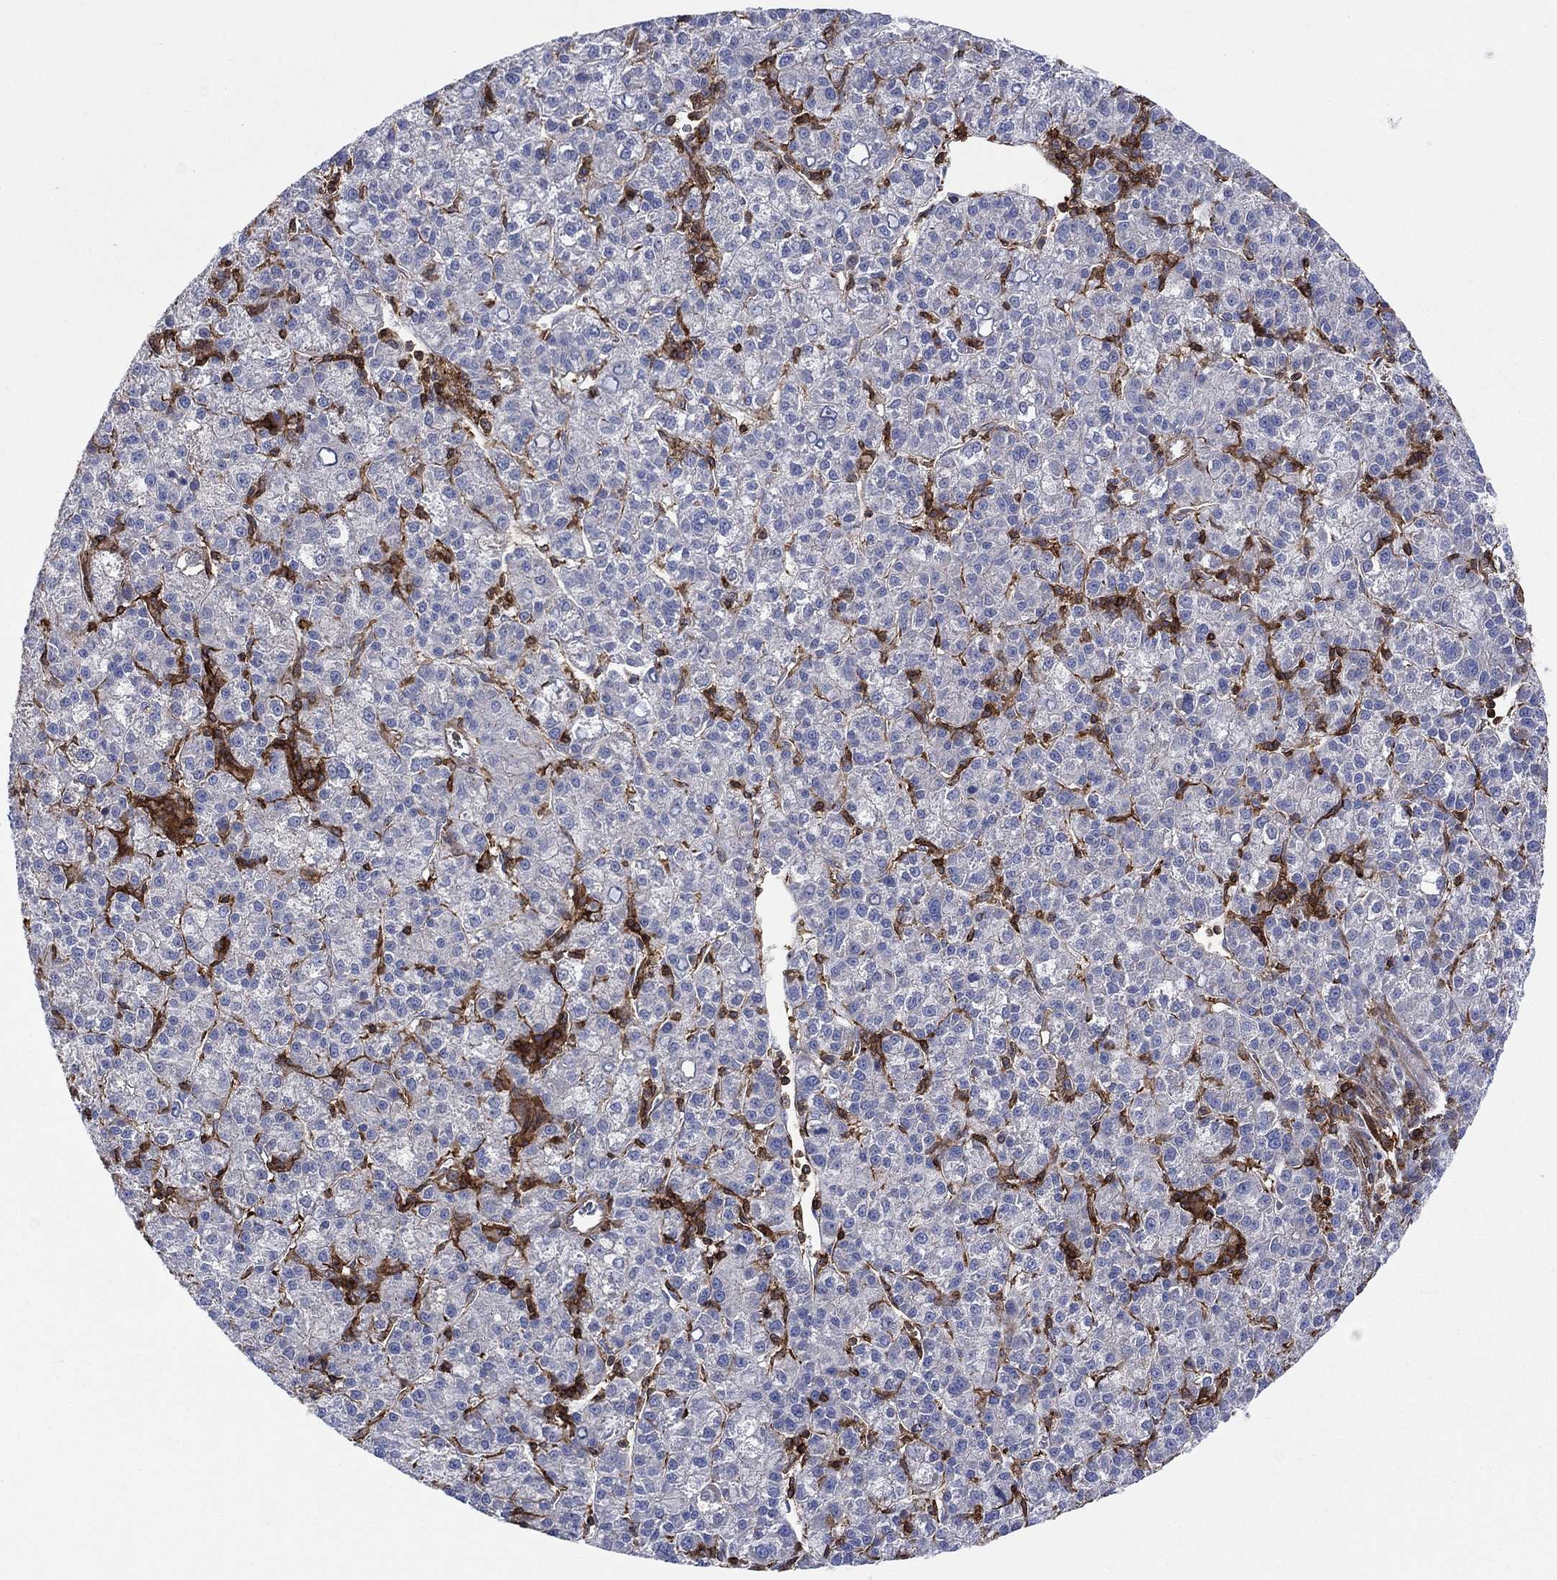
{"staining": {"intensity": "strong", "quantity": "<25%", "location": "cytoplasmic/membranous"}, "tissue": "liver cancer", "cell_type": "Tumor cells", "image_type": "cancer", "snomed": [{"axis": "morphology", "description": "Carcinoma, Hepatocellular, NOS"}, {"axis": "topography", "description": "Liver"}], "caption": "High-power microscopy captured an immunohistochemistry photomicrograph of hepatocellular carcinoma (liver), revealing strong cytoplasmic/membranous positivity in about <25% of tumor cells.", "gene": "PAG1", "patient": {"sex": "female", "age": 60}}